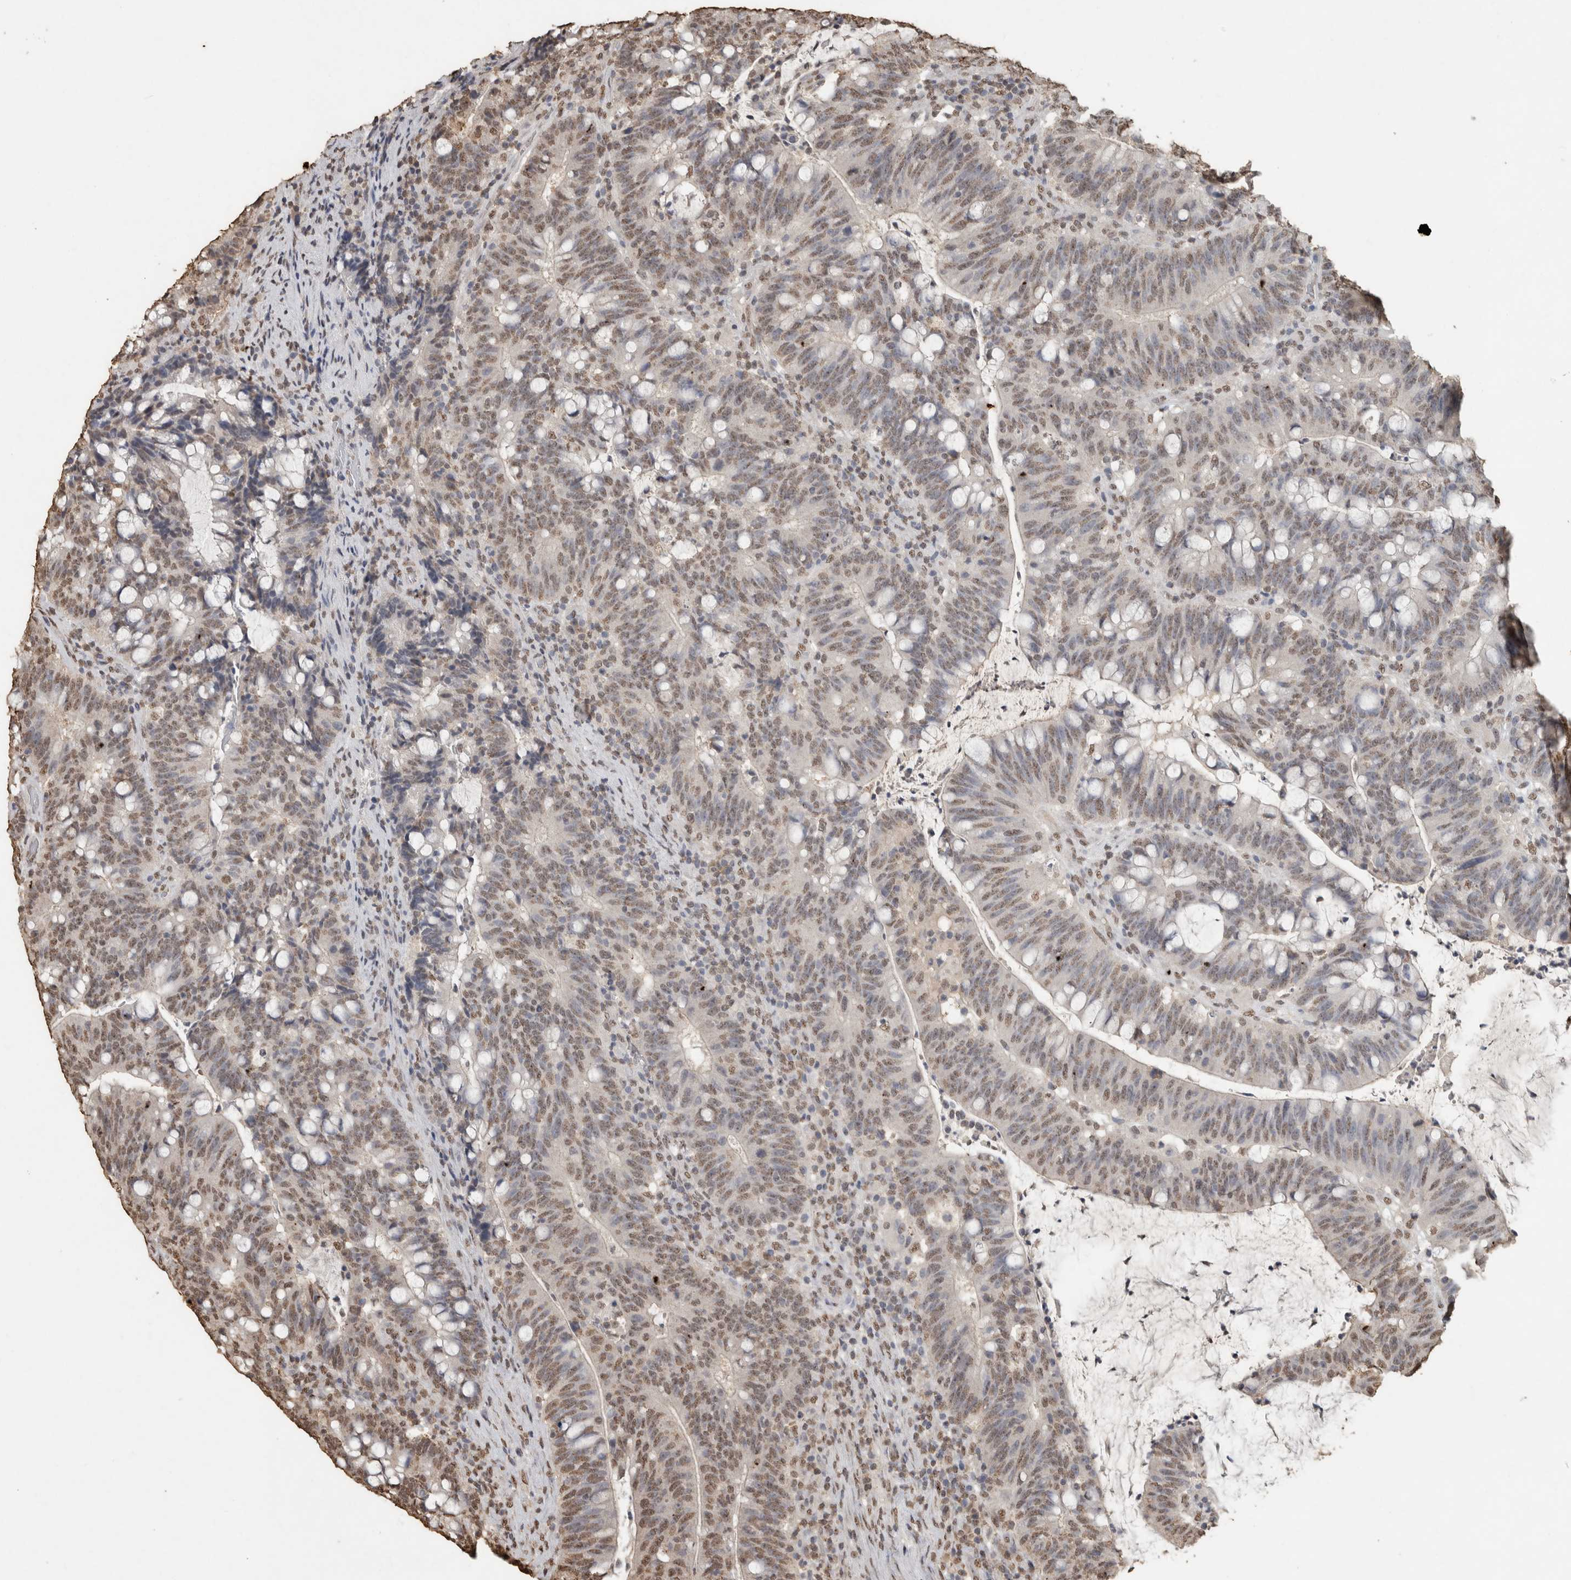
{"staining": {"intensity": "weak", "quantity": ">75%", "location": "nuclear"}, "tissue": "colorectal cancer", "cell_type": "Tumor cells", "image_type": "cancer", "snomed": [{"axis": "morphology", "description": "Adenocarcinoma, NOS"}, {"axis": "topography", "description": "Colon"}], "caption": "DAB immunohistochemical staining of colorectal cancer (adenocarcinoma) displays weak nuclear protein expression in about >75% of tumor cells. Using DAB (3,3'-diaminobenzidine) (brown) and hematoxylin (blue) stains, captured at high magnification using brightfield microscopy.", "gene": "HAND2", "patient": {"sex": "female", "age": 66}}